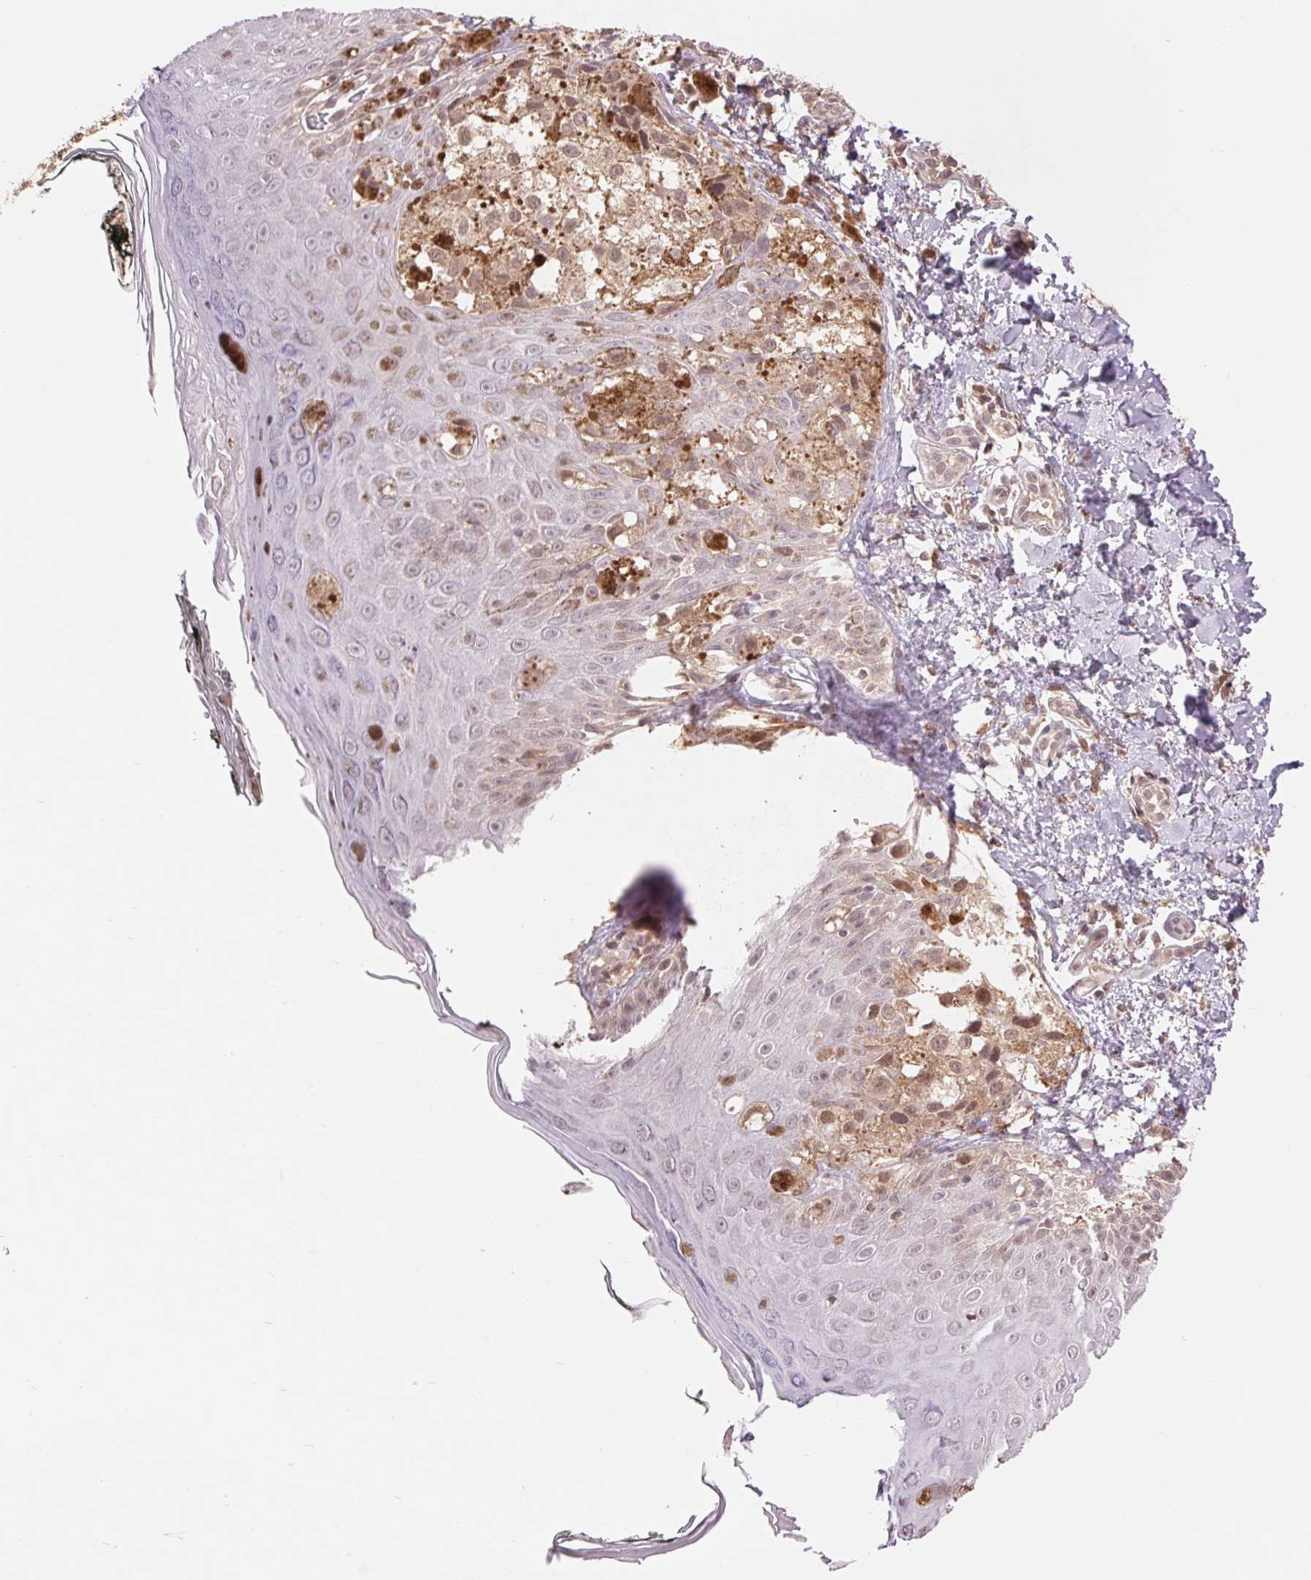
{"staining": {"intensity": "weak", "quantity": "<25%", "location": "cytoplasmic/membranous,nuclear"}, "tissue": "melanoma", "cell_type": "Tumor cells", "image_type": "cancer", "snomed": [{"axis": "morphology", "description": "Malignant melanoma, NOS"}, {"axis": "topography", "description": "Skin"}], "caption": "A high-resolution photomicrograph shows immunohistochemistry staining of malignant melanoma, which displays no significant staining in tumor cells. (IHC, brightfield microscopy, high magnification).", "gene": "TMEM273", "patient": {"sex": "male", "age": 61}}